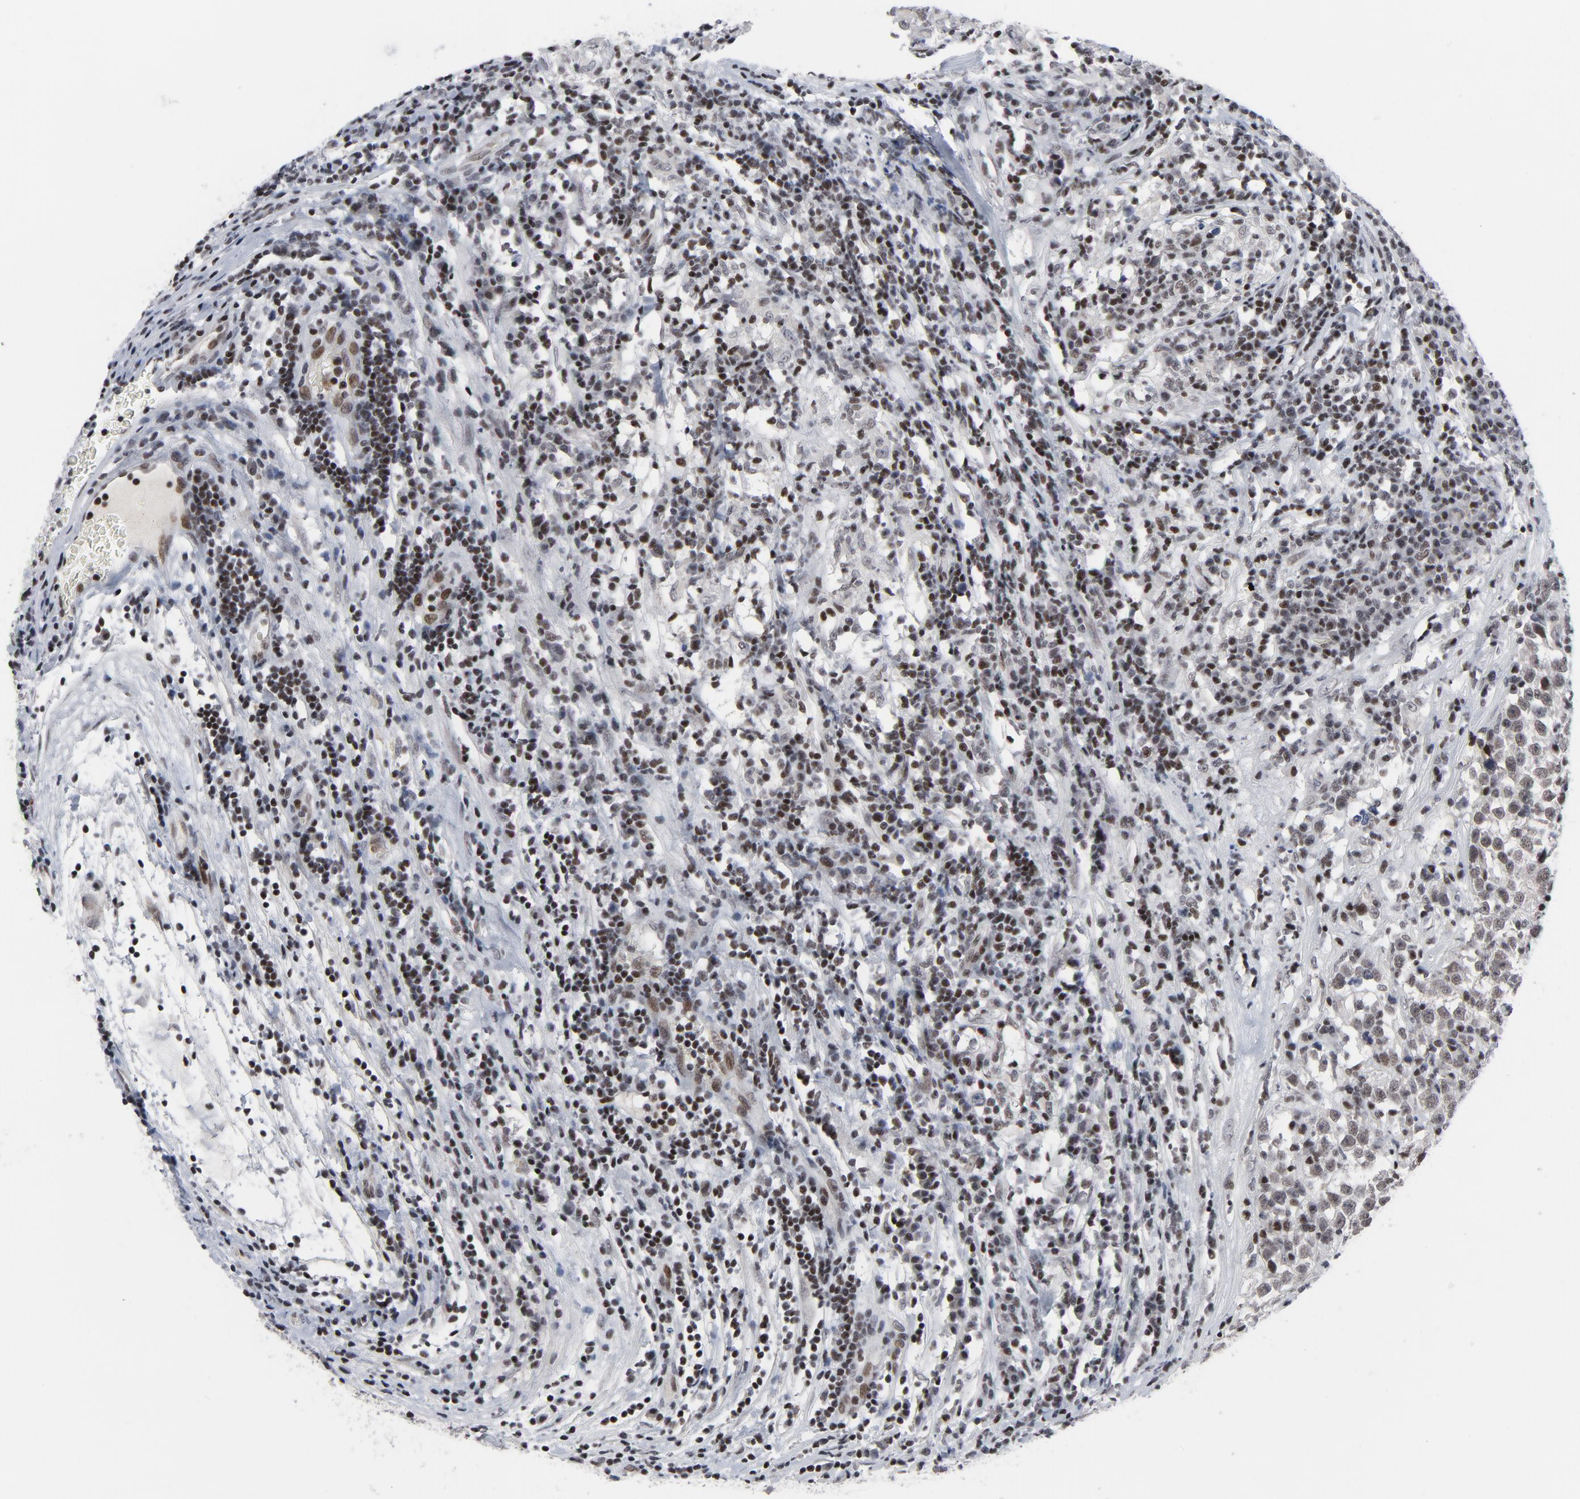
{"staining": {"intensity": "weak", "quantity": "25%-75%", "location": "nuclear"}, "tissue": "testis cancer", "cell_type": "Tumor cells", "image_type": "cancer", "snomed": [{"axis": "morphology", "description": "Seminoma, NOS"}, {"axis": "topography", "description": "Testis"}], "caption": "The immunohistochemical stain shows weak nuclear staining in tumor cells of testis cancer (seminoma) tissue.", "gene": "GABPA", "patient": {"sex": "male", "age": 43}}